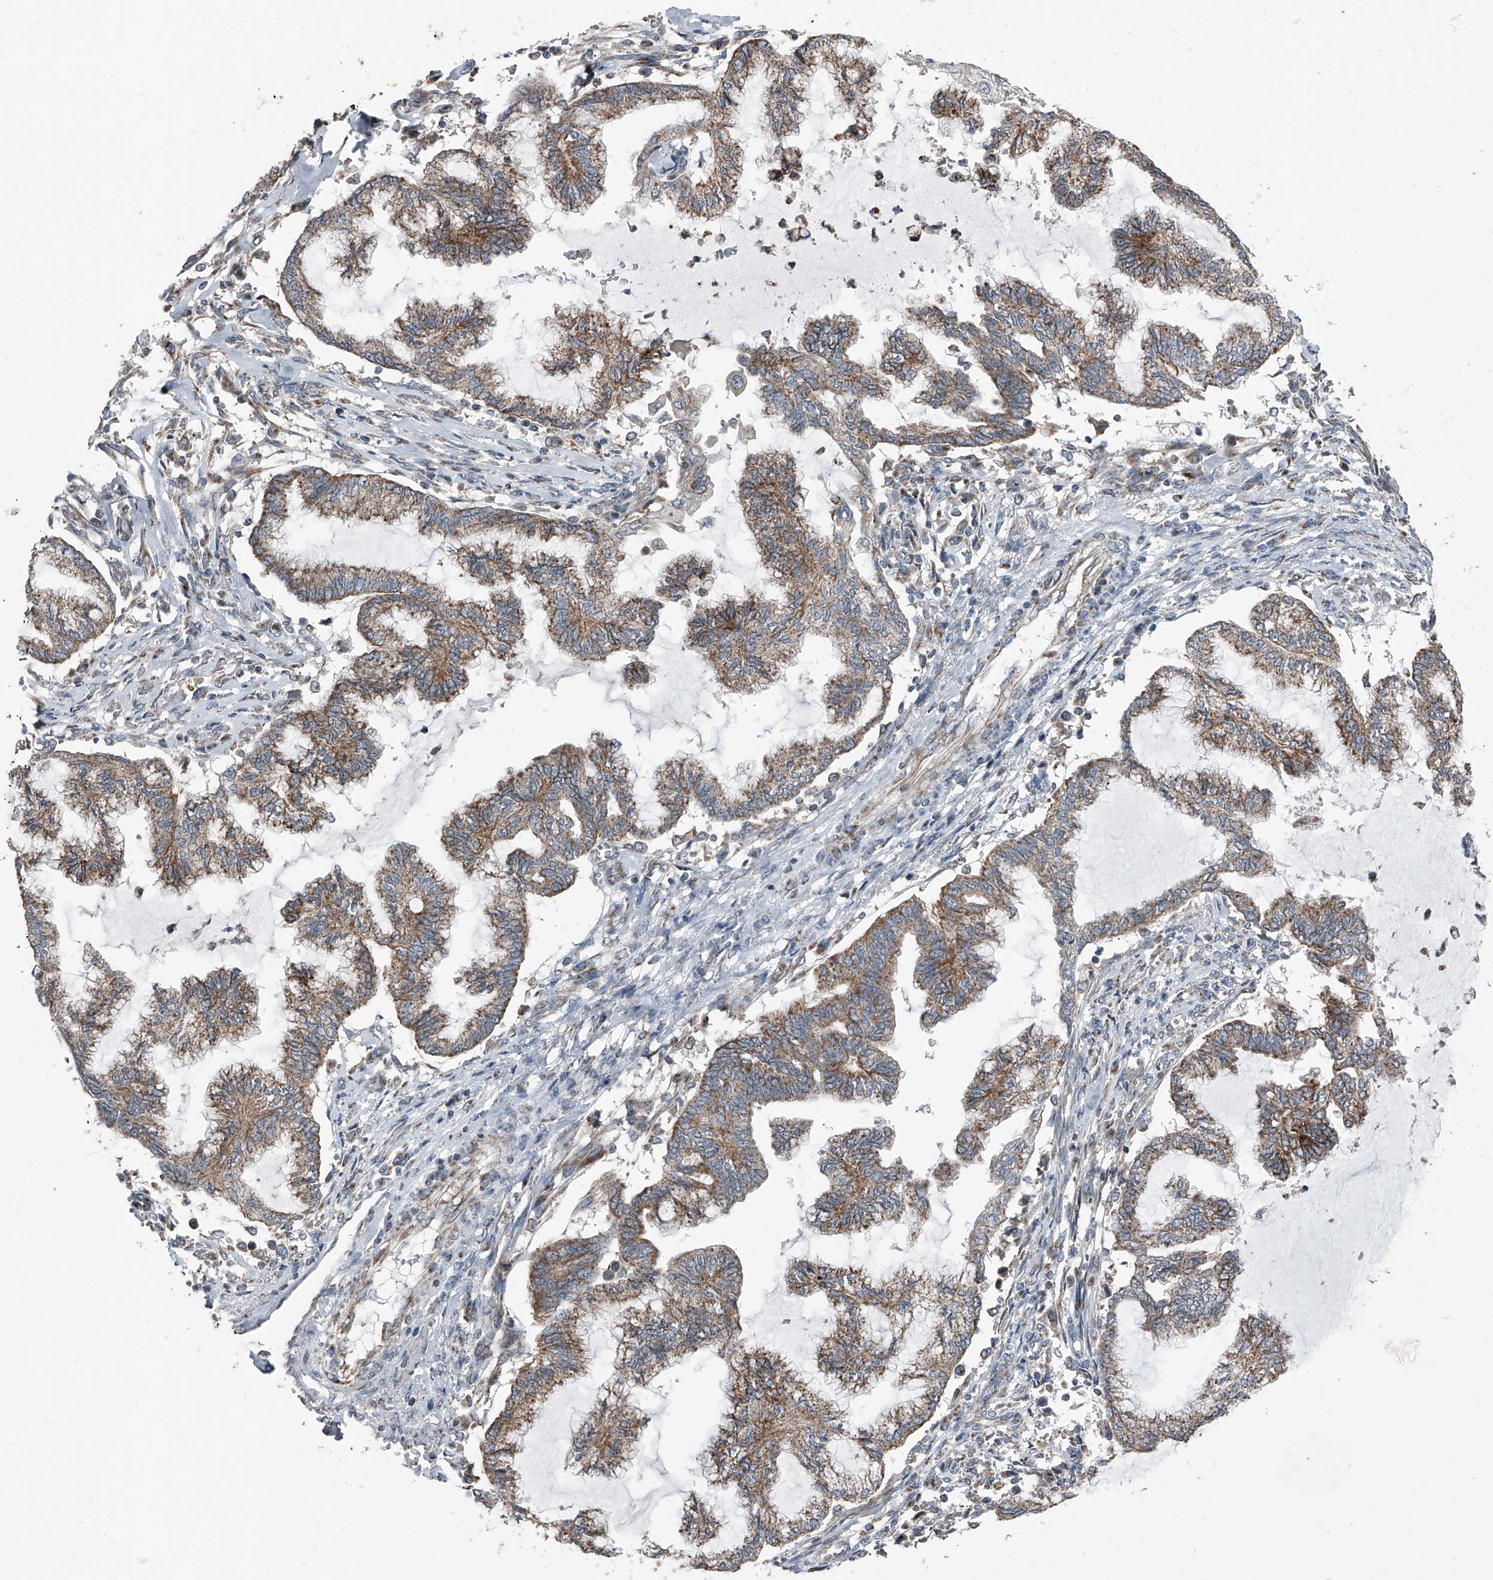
{"staining": {"intensity": "moderate", "quantity": ">75%", "location": "cytoplasmic/membranous"}, "tissue": "endometrial cancer", "cell_type": "Tumor cells", "image_type": "cancer", "snomed": [{"axis": "morphology", "description": "Adenocarcinoma, NOS"}, {"axis": "topography", "description": "Endometrium"}], "caption": "High-power microscopy captured an immunohistochemistry (IHC) histopathology image of adenocarcinoma (endometrial), revealing moderate cytoplasmic/membranous expression in about >75% of tumor cells.", "gene": "CHRNA7", "patient": {"sex": "female", "age": 86}}